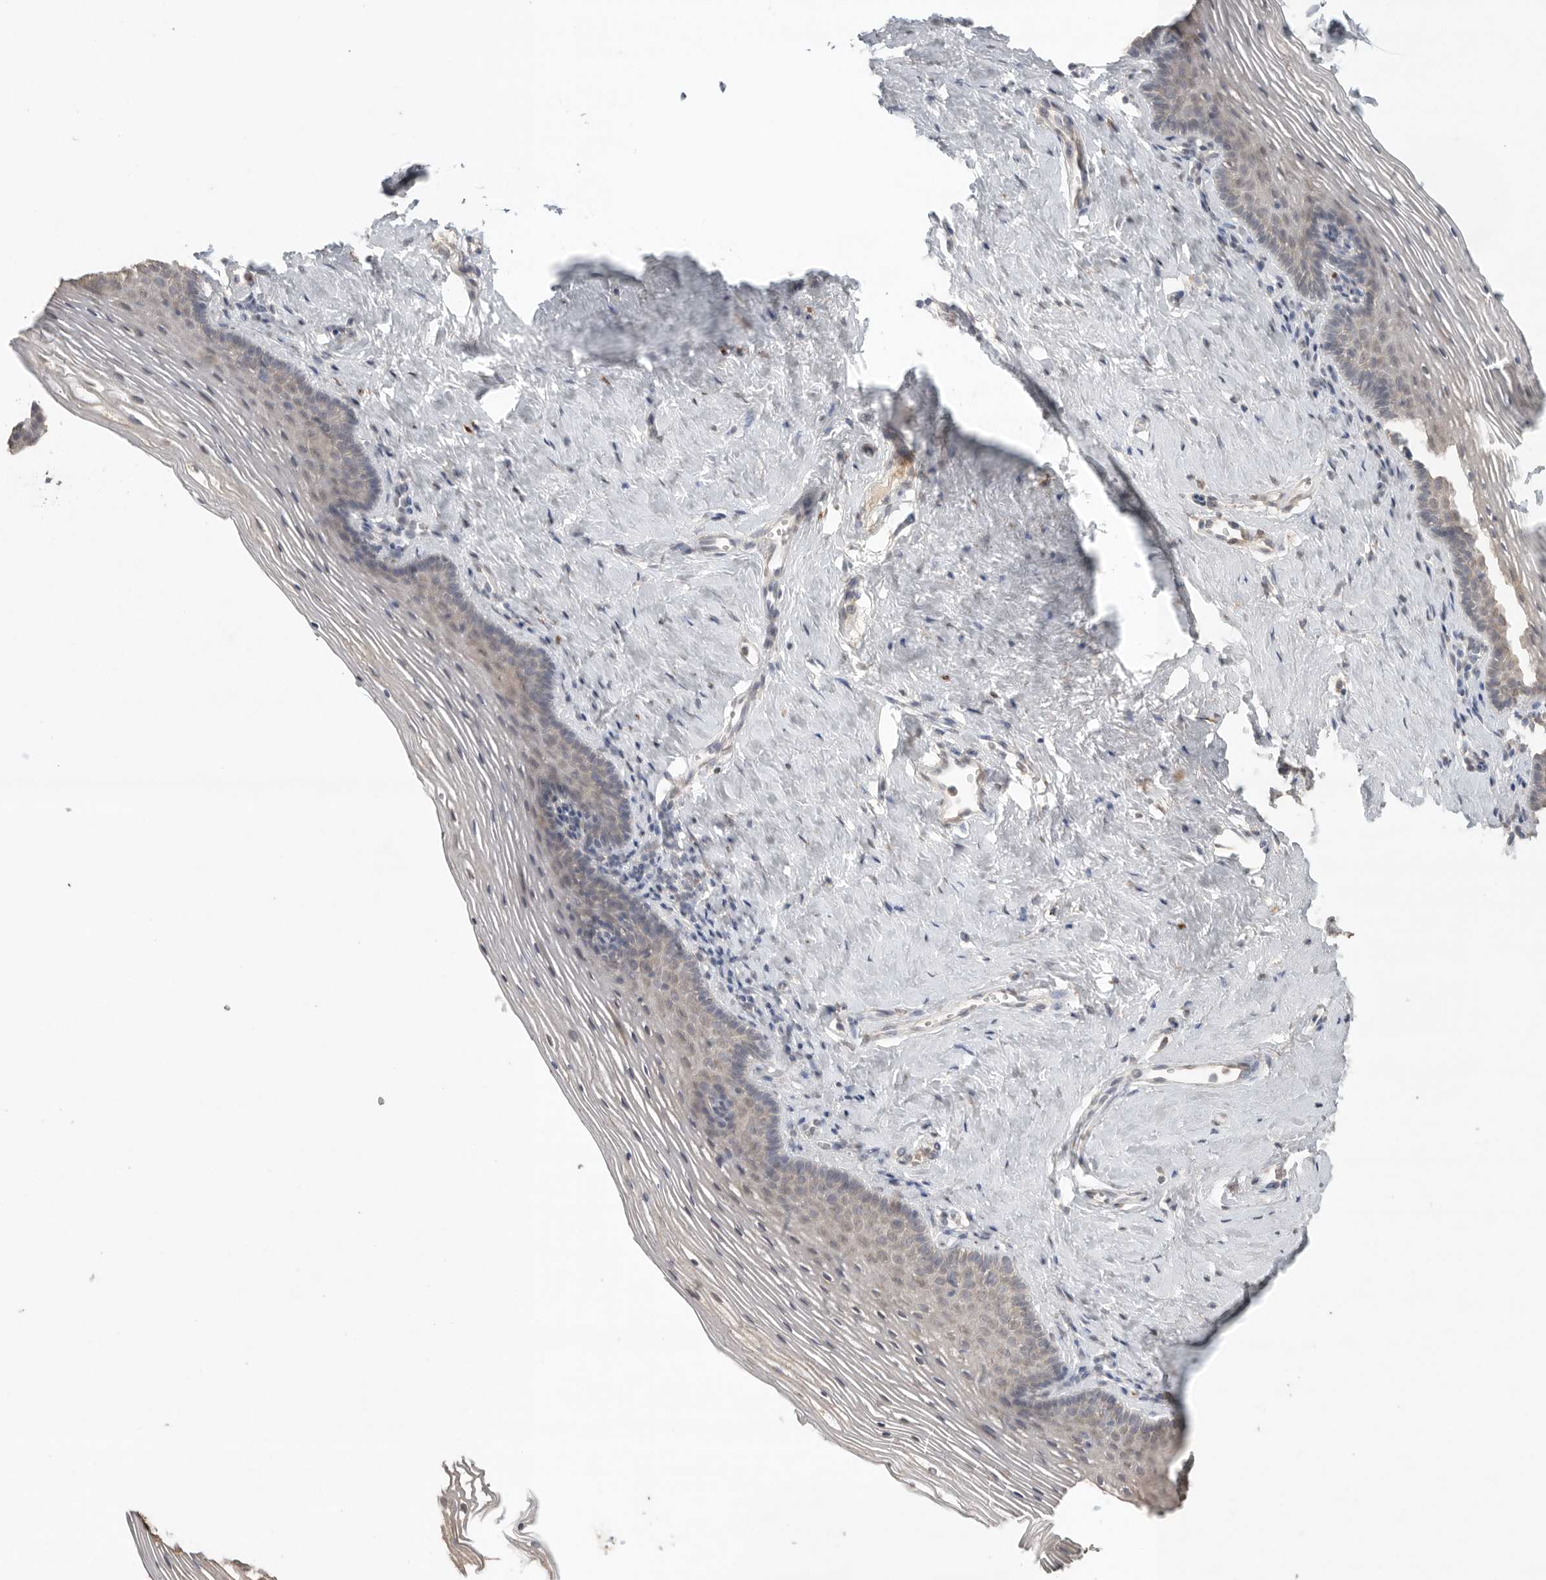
{"staining": {"intensity": "negative", "quantity": "none", "location": "none"}, "tissue": "vagina", "cell_type": "Squamous epithelial cells", "image_type": "normal", "snomed": [{"axis": "morphology", "description": "Normal tissue, NOS"}, {"axis": "topography", "description": "Vagina"}], "caption": "Immunohistochemistry (IHC) histopathology image of normal vagina stained for a protein (brown), which exhibits no positivity in squamous epithelial cells.", "gene": "KLK5", "patient": {"sex": "female", "age": 32}}